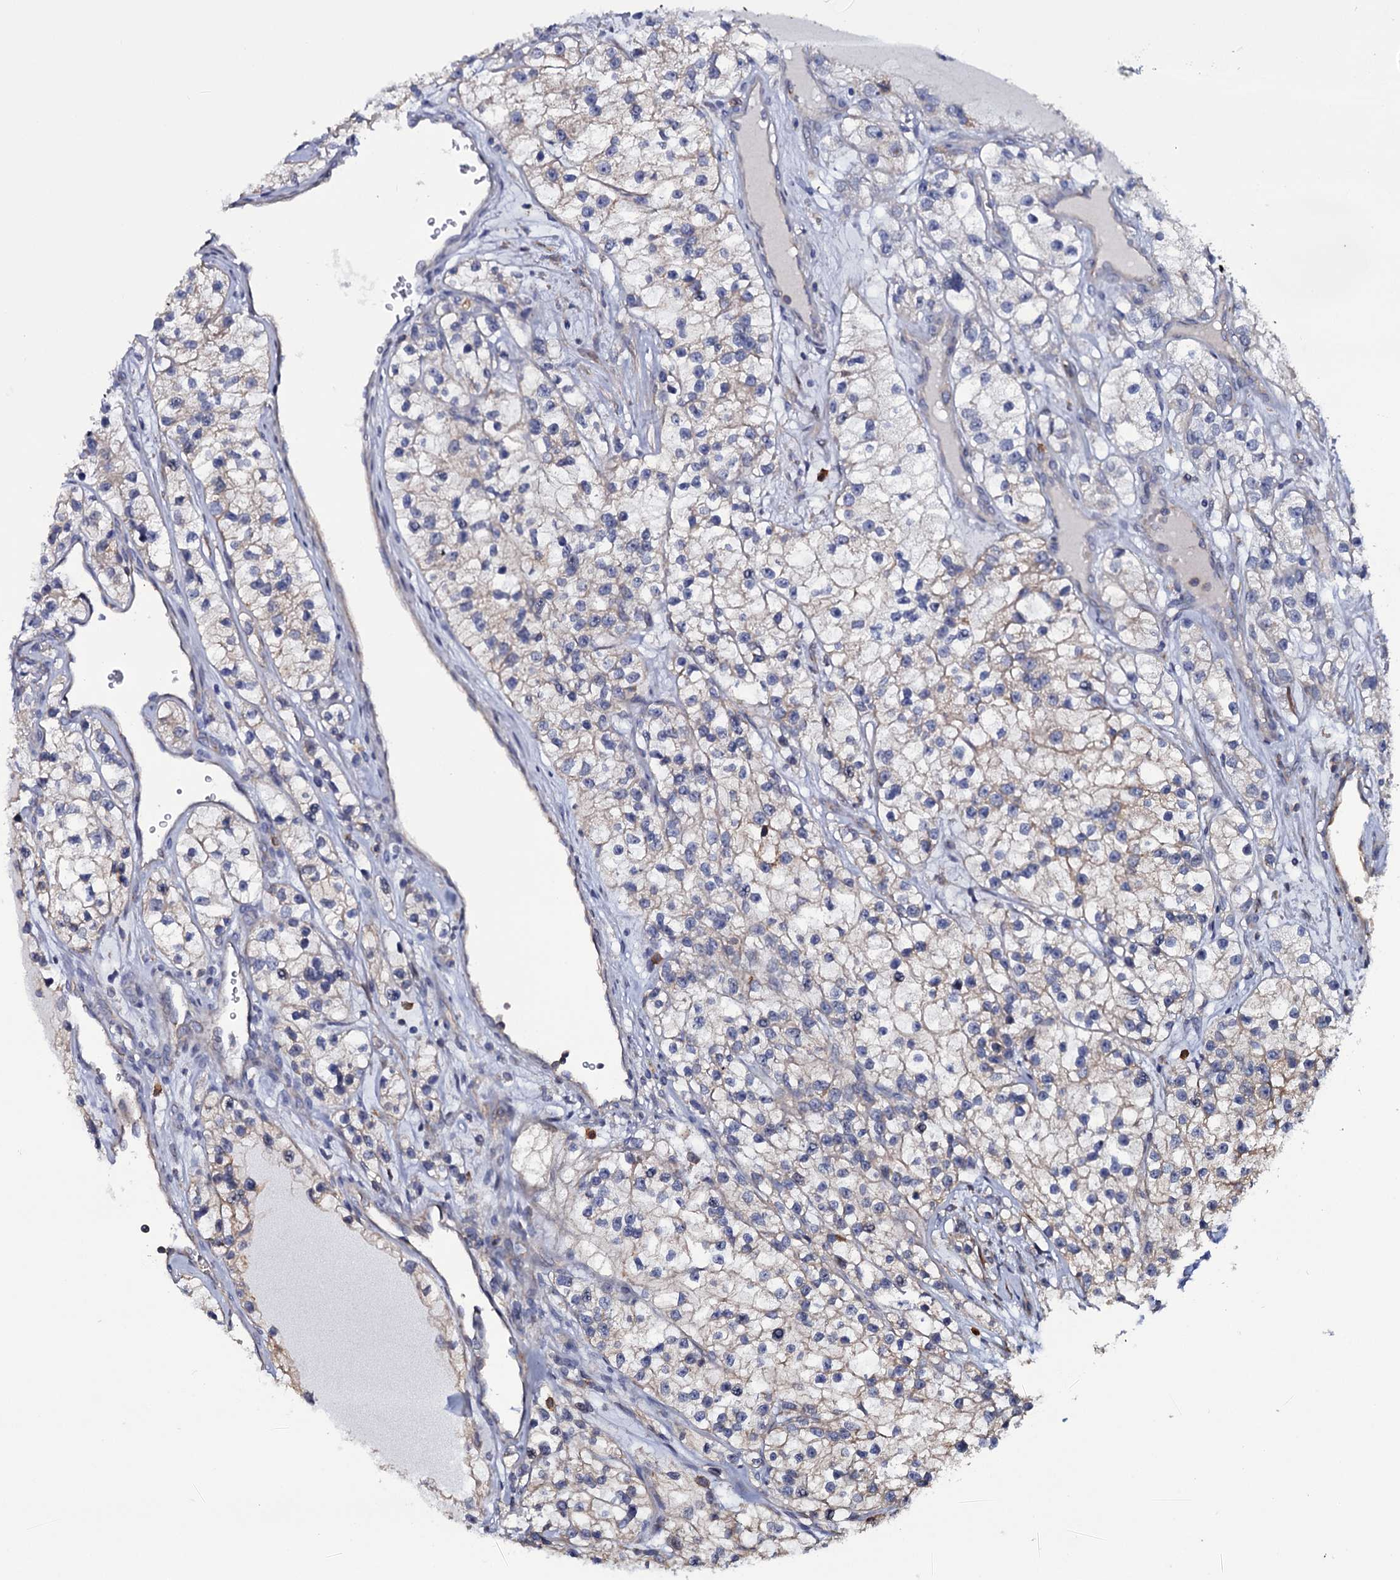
{"staining": {"intensity": "weak", "quantity": "<25%", "location": "cytoplasmic/membranous"}, "tissue": "renal cancer", "cell_type": "Tumor cells", "image_type": "cancer", "snomed": [{"axis": "morphology", "description": "Adenocarcinoma, NOS"}, {"axis": "topography", "description": "Kidney"}], "caption": "High power microscopy histopathology image of an immunohistochemistry photomicrograph of adenocarcinoma (renal), revealing no significant positivity in tumor cells.", "gene": "TTC23", "patient": {"sex": "female", "age": 57}}